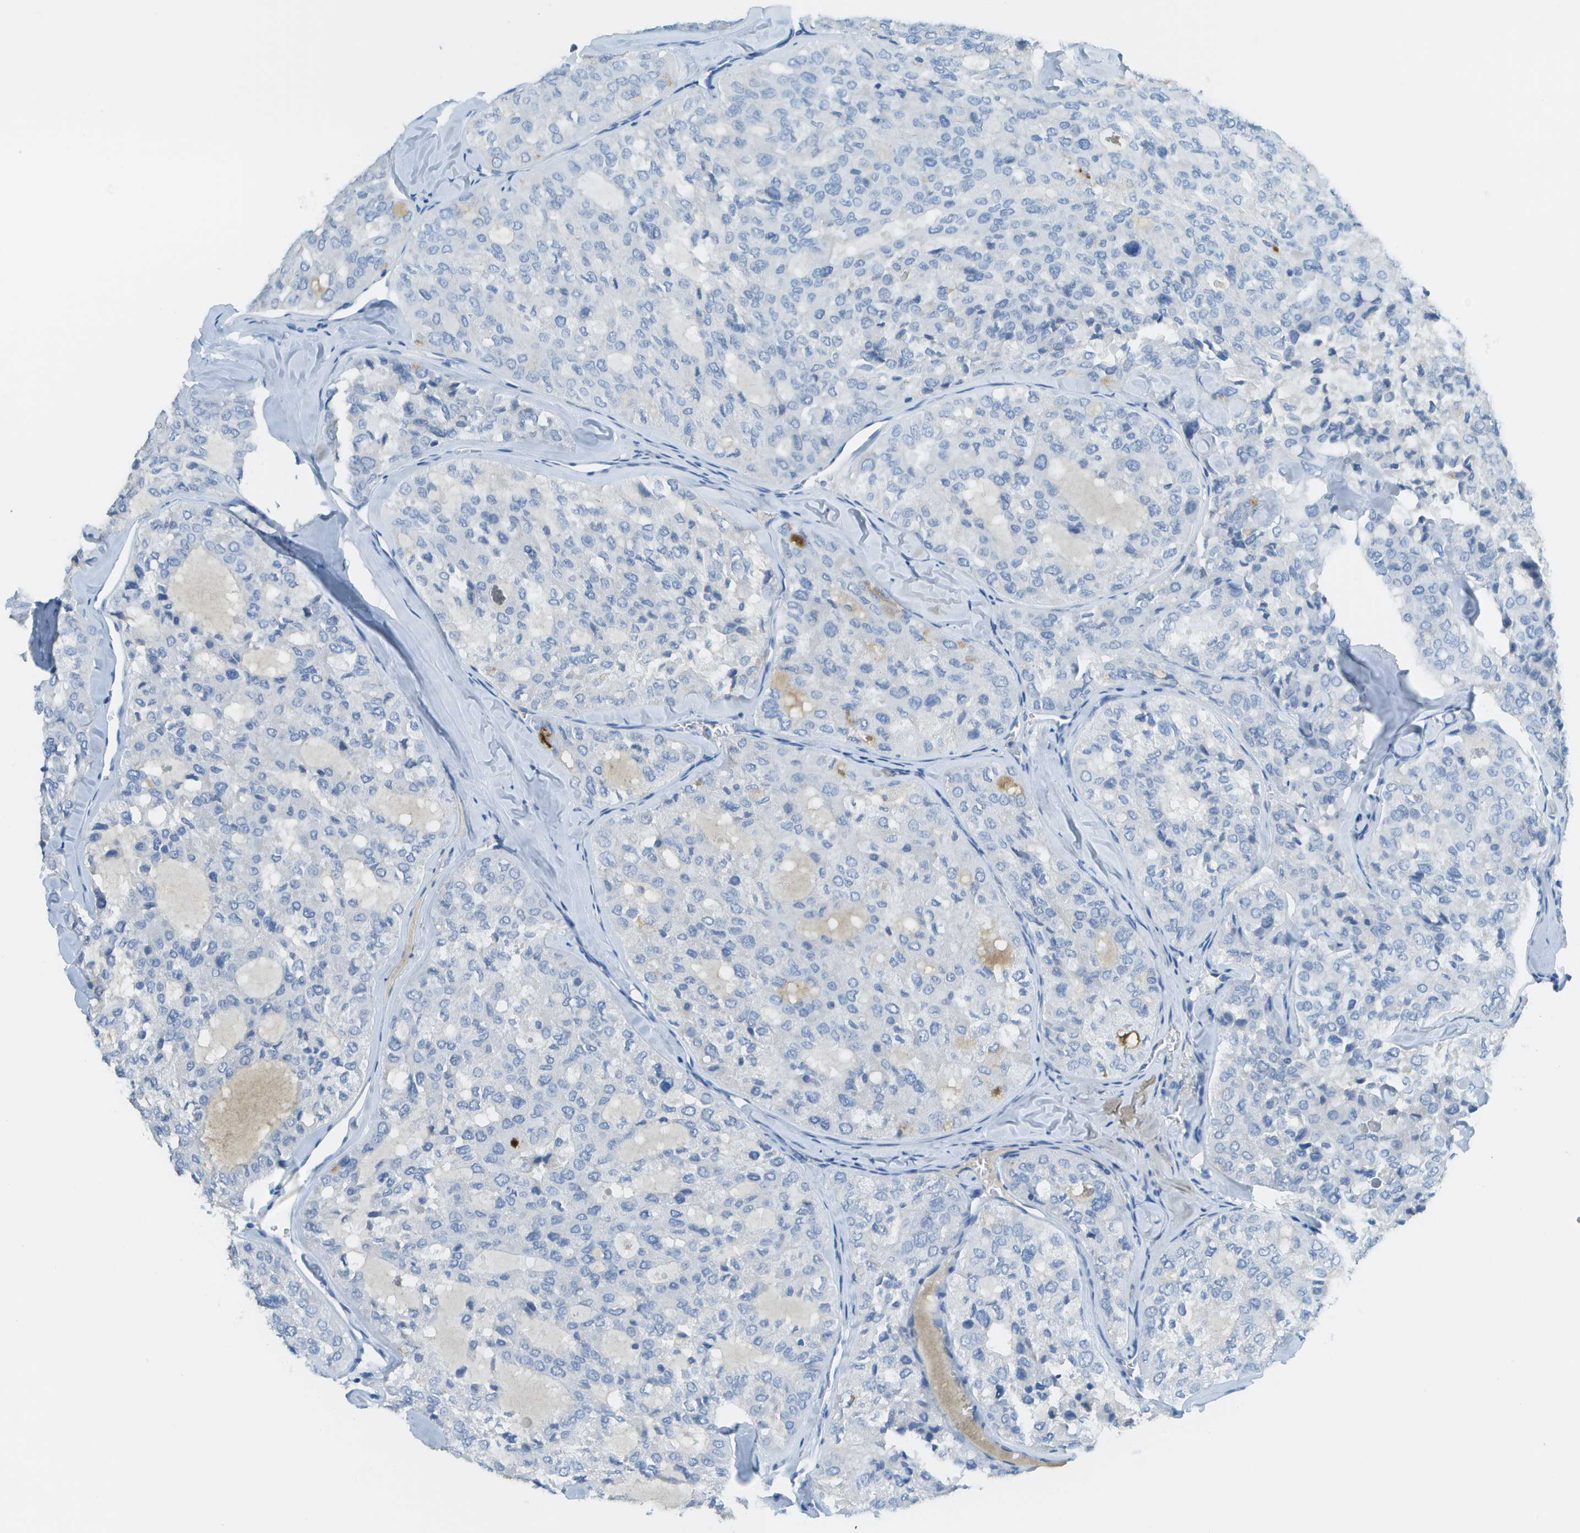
{"staining": {"intensity": "negative", "quantity": "none", "location": "none"}, "tissue": "thyroid cancer", "cell_type": "Tumor cells", "image_type": "cancer", "snomed": [{"axis": "morphology", "description": "Follicular adenoma carcinoma, NOS"}, {"axis": "topography", "description": "Thyroid gland"}], "caption": "Histopathology image shows no significant protein expression in tumor cells of thyroid cancer (follicular adenoma carcinoma). (DAB immunohistochemistry visualized using brightfield microscopy, high magnification).", "gene": "C1S", "patient": {"sex": "male", "age": 75}}